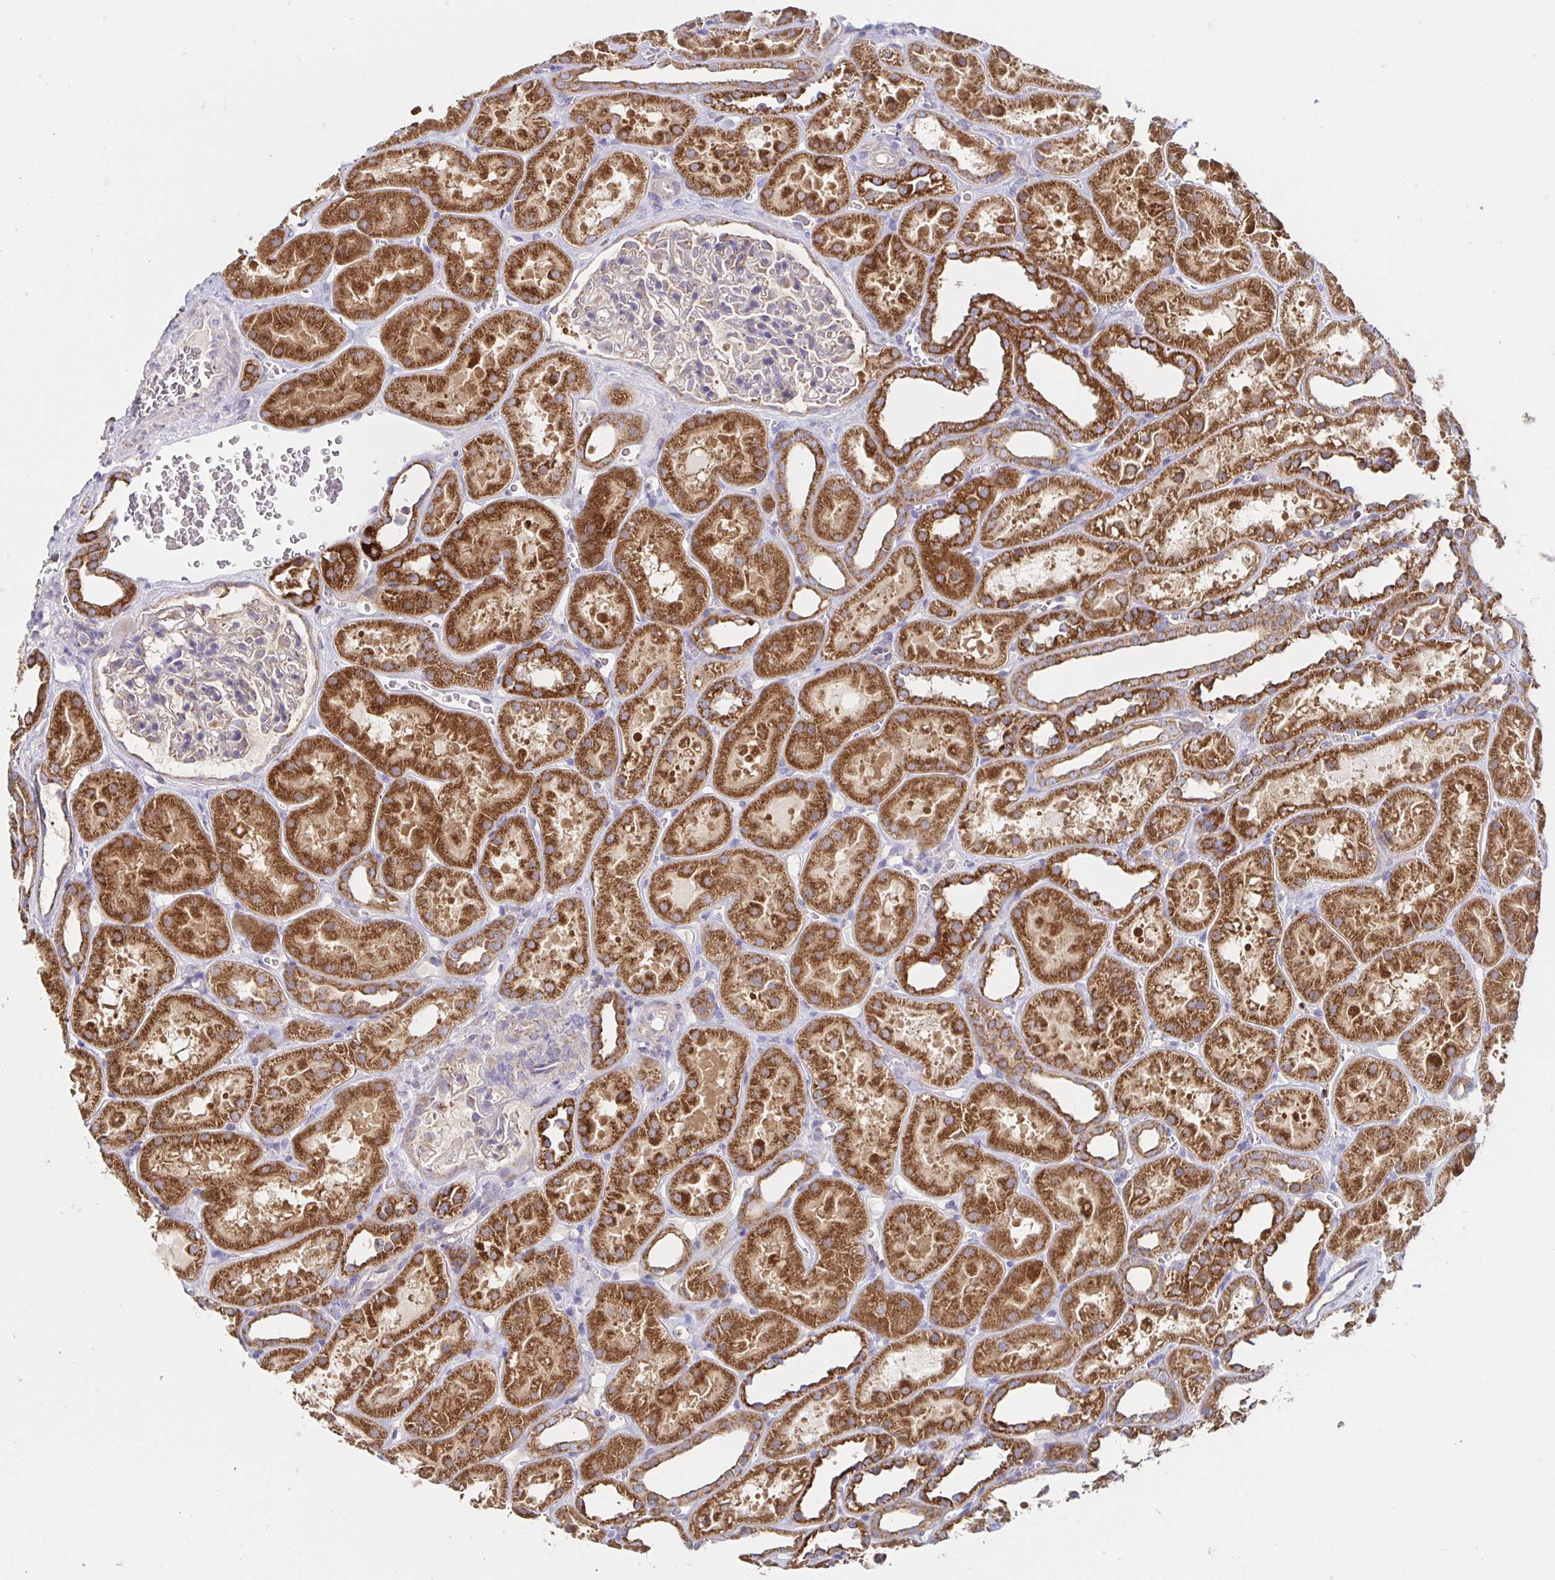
{"staining": {"intensity": "moderate", "quantity": "<25%", "location": "cytoplasmic/membranous"}, "tissue": "kidney", "cell_type": "Cells in glomeruli", "image_type": "normal", "snomed": [{"axis": "morphology", "description": "Normal tissue, NOS"}, {"axis": "topography", "description": "Kidney"}], "caption": "DAB immunohistochemical staining of unremarkable kidney displays moderate cytoplasmic/membranous protein positivity in about <25% of cells in glomeruli.", "gene": "PRDX3", "patient": {"sex": "female", "age": 41}}